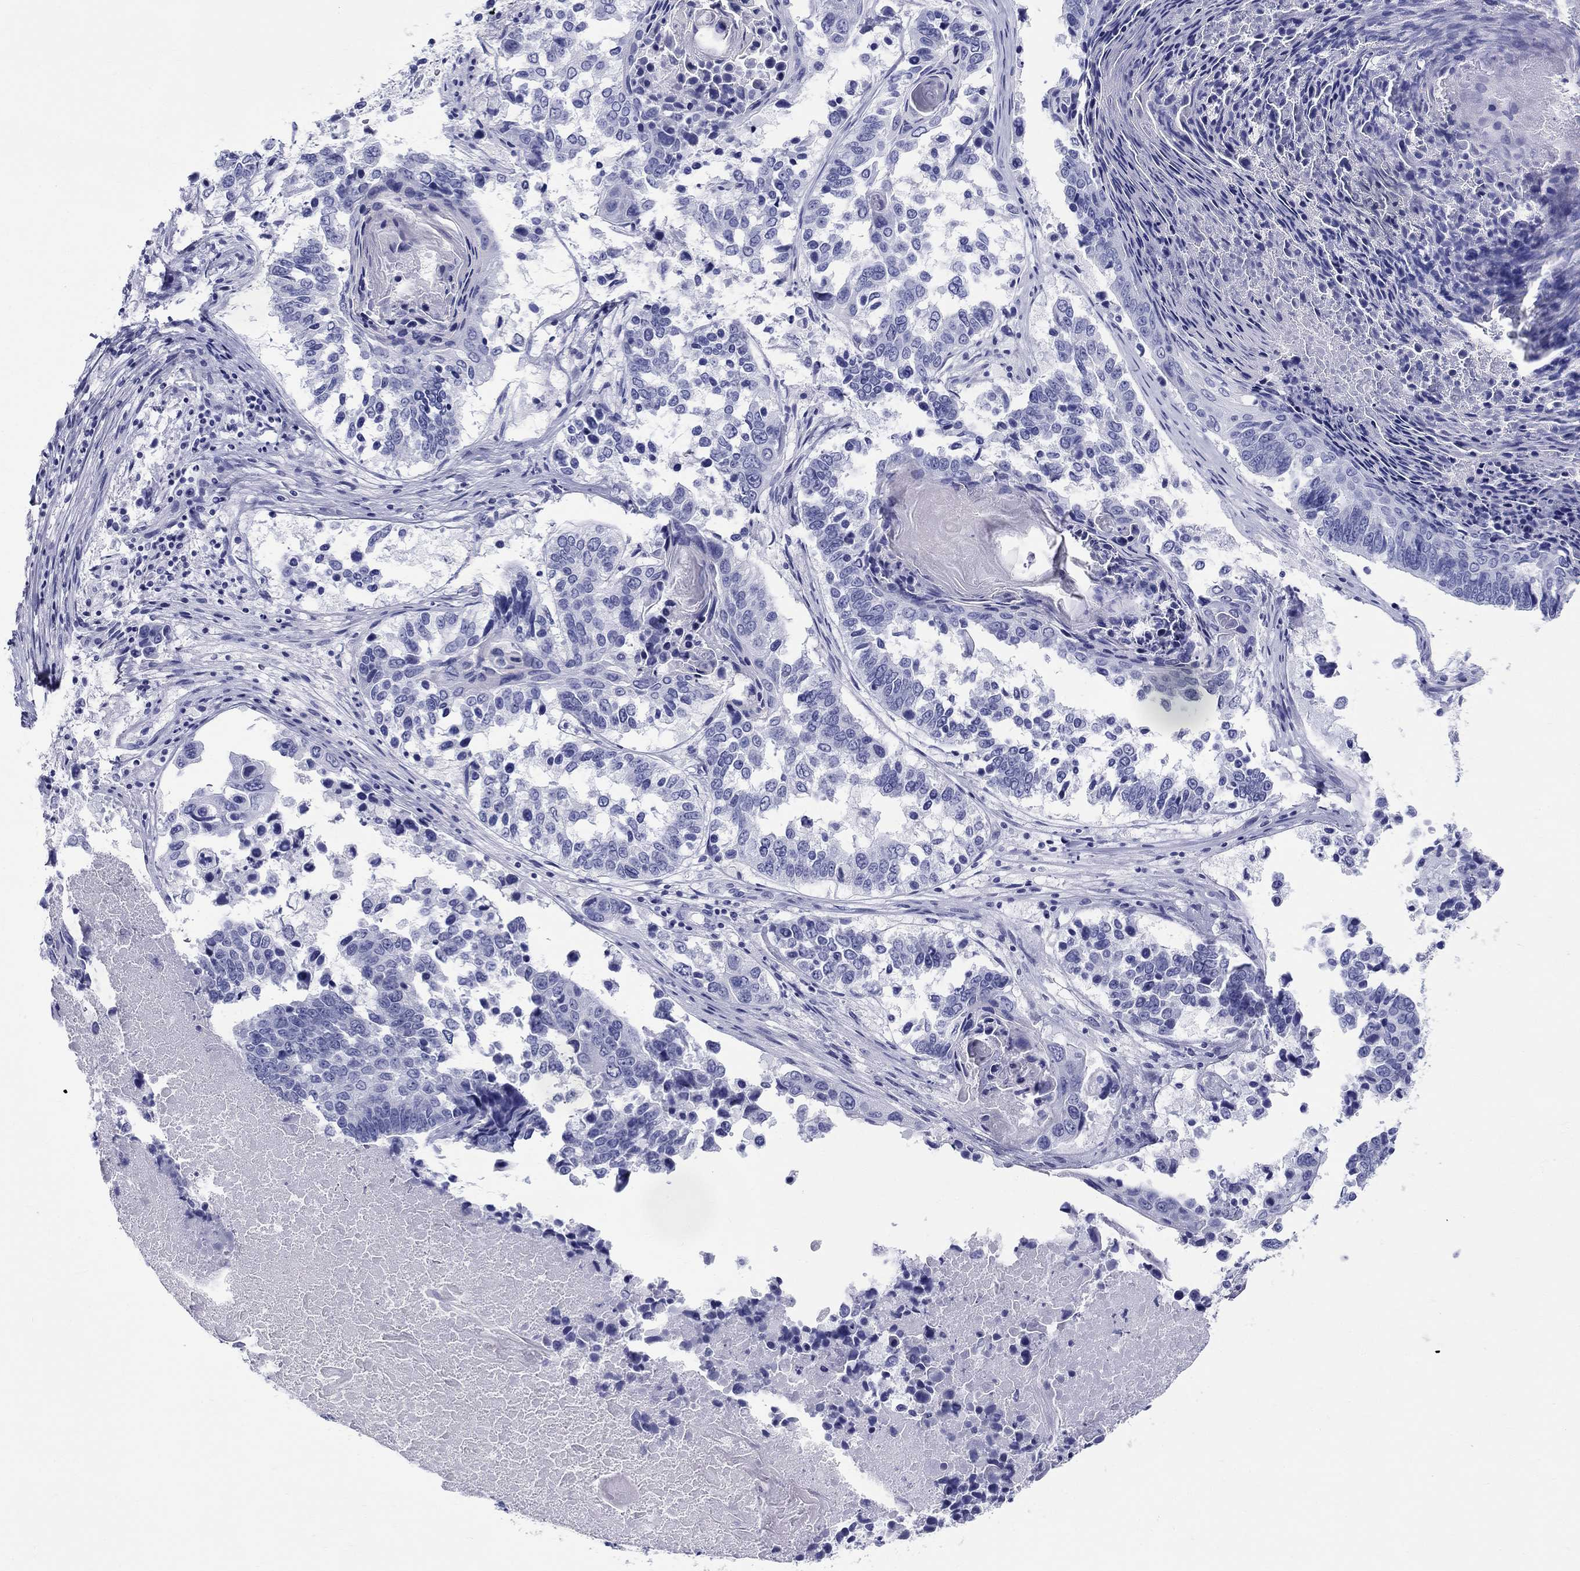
{"staining": {"intensity": "negative", "quantity": "none", "location": "none"}, "tissue": "lung cancer", "cell_type": "Tumor cells", "image_type": "cancer", "snomed": [{"axis": "morphology", "description": "Squamous cell carcinoma, NOS"}, {"axis": "topography", "description": "Lung"}], "caption": "Immunohistochemistry (IHC) image of human lung cancer (squamous cell carcinoma) stained for a protein (brown), which displays no staining in tumor cells.", "gene": "LAMP5", "patient": {"sex": "male", "age": 73}}